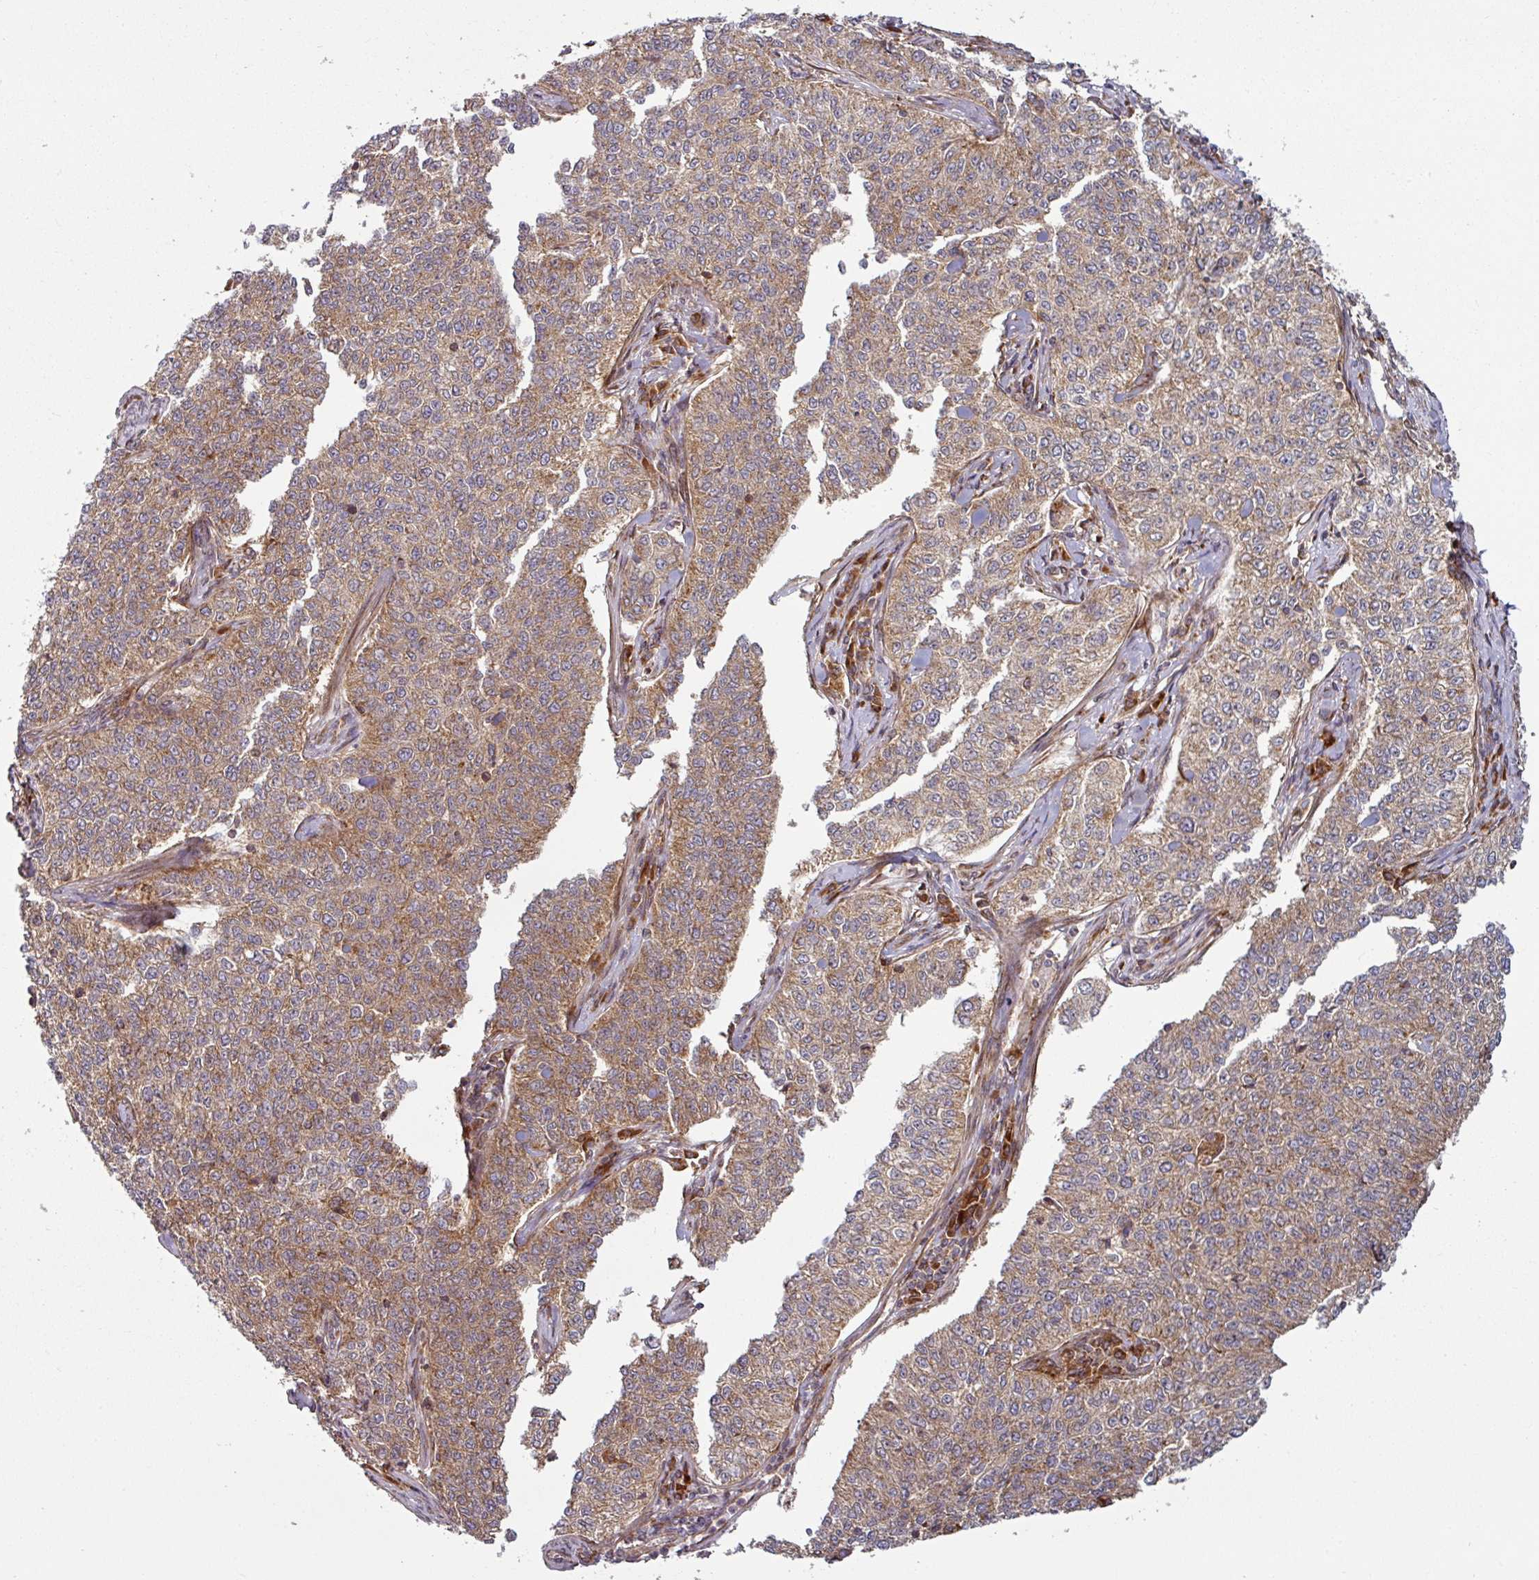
{"staining": {"intensity": "moderate", "quantity": "25%-75%", "location": "cytoplasmic/membranous"}, "tissue": "cervical cancer", "cell_type": "Tumor cells", "image_type": "cancer", "snomed": [{"axis": "morphology", "description": "Squamous cell carcinoma, NOS"}, {"axis": "topography", "description": "Cervix"}], "caption": "This image displays immunohistochemistry (IHC) staining of human cervical cancer (squamous cell carcinoma), with medium moderate cytoplasmic/membranous staining in about 25%-75% of tumor cells.", "gene": "RAB5A", "patient": {"sex": "female", "age": 35}}